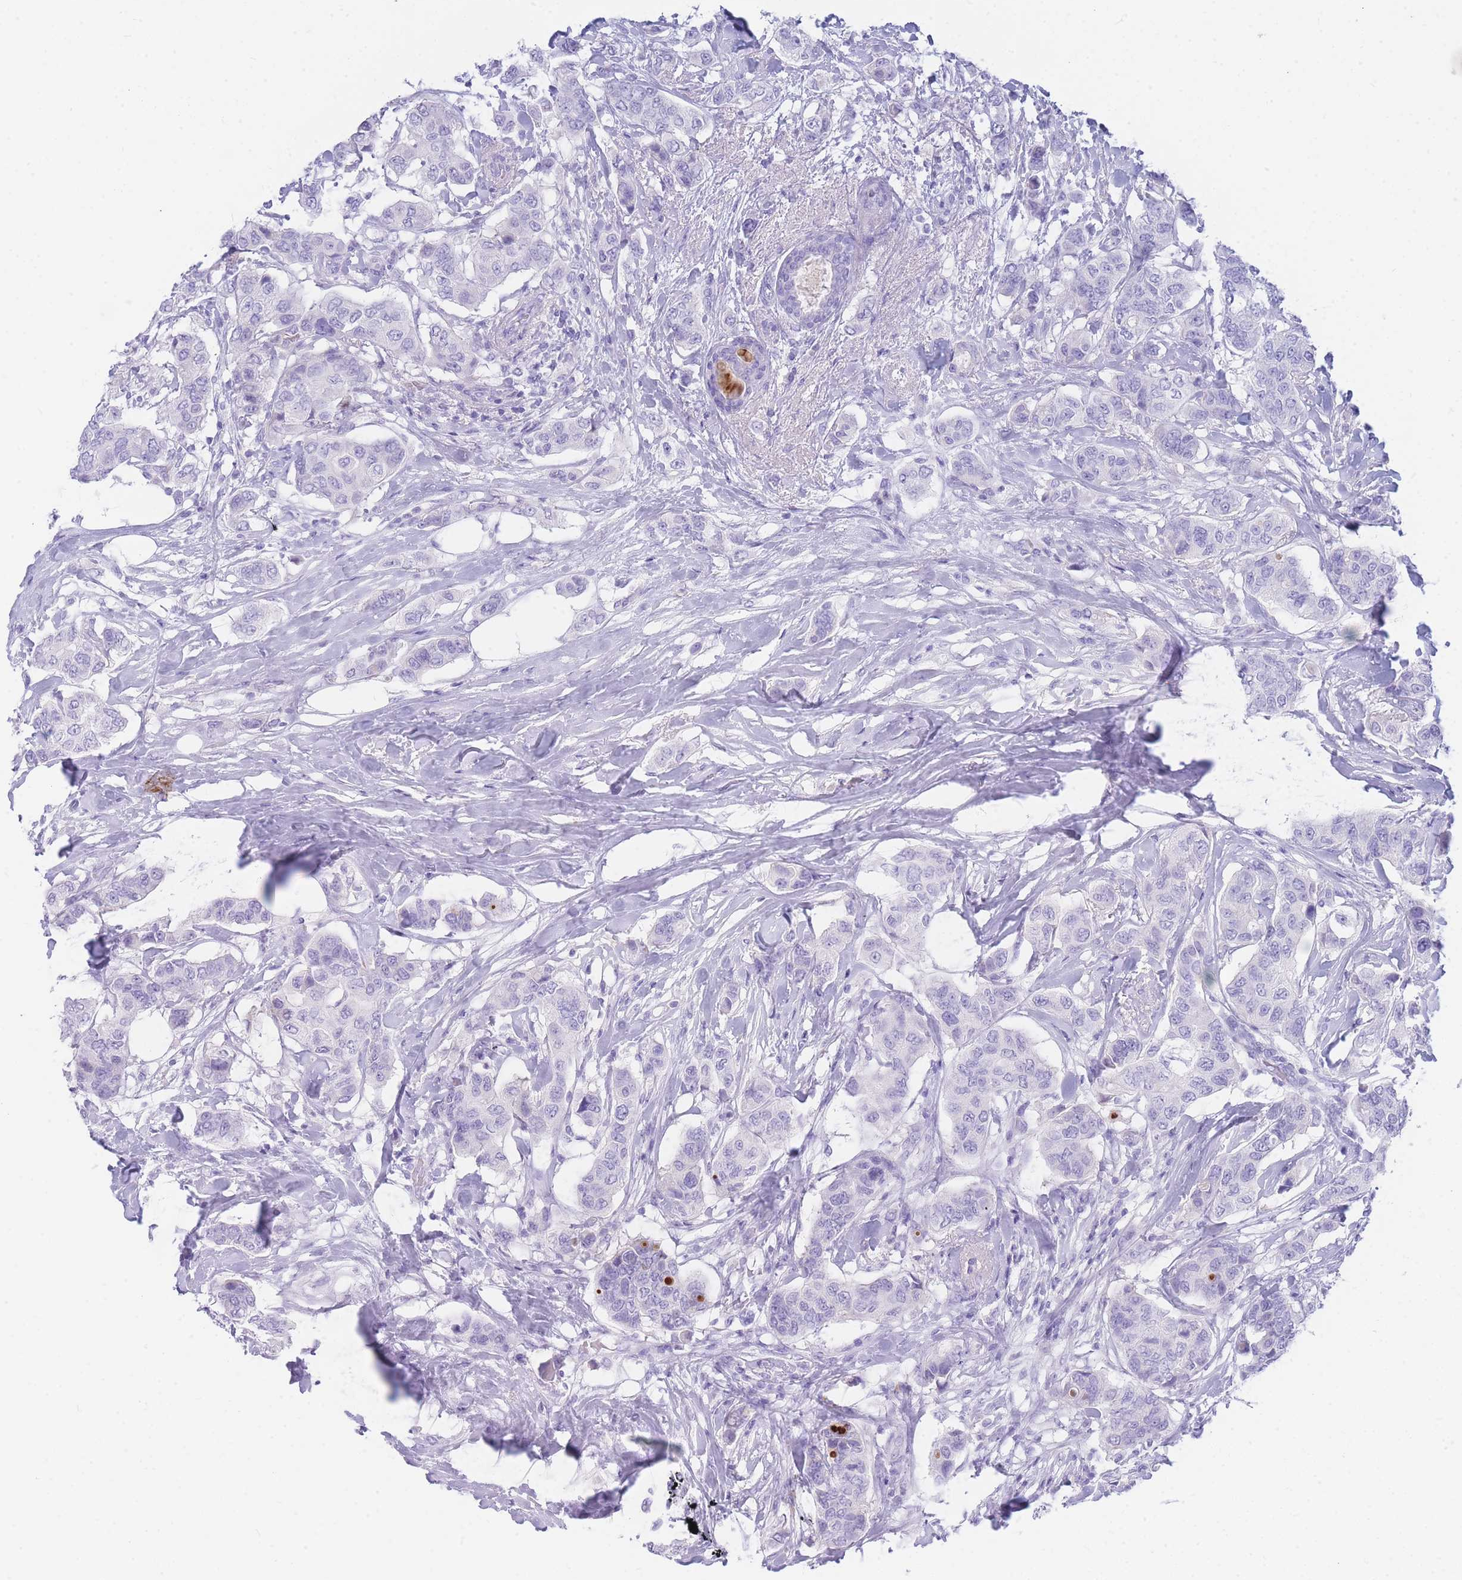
{"staining": {"intensity": "negative", "quantity": "none", "location": "none"}, "tissue": "breast cancer", "cell_type": "Tumor cells", "image_type": "cancer", "snomed": [{"axis": "morphology", "description": "Lobular carcinoma"}, {"axis": "topography", "description": "Breast"}], "caption": "Protein analysis of lobular carcinoma (breast) reveals no significant positivity in tumor cells.", "gene": "NKX1-2", "patient": {"sex": "female", "age": 51}}